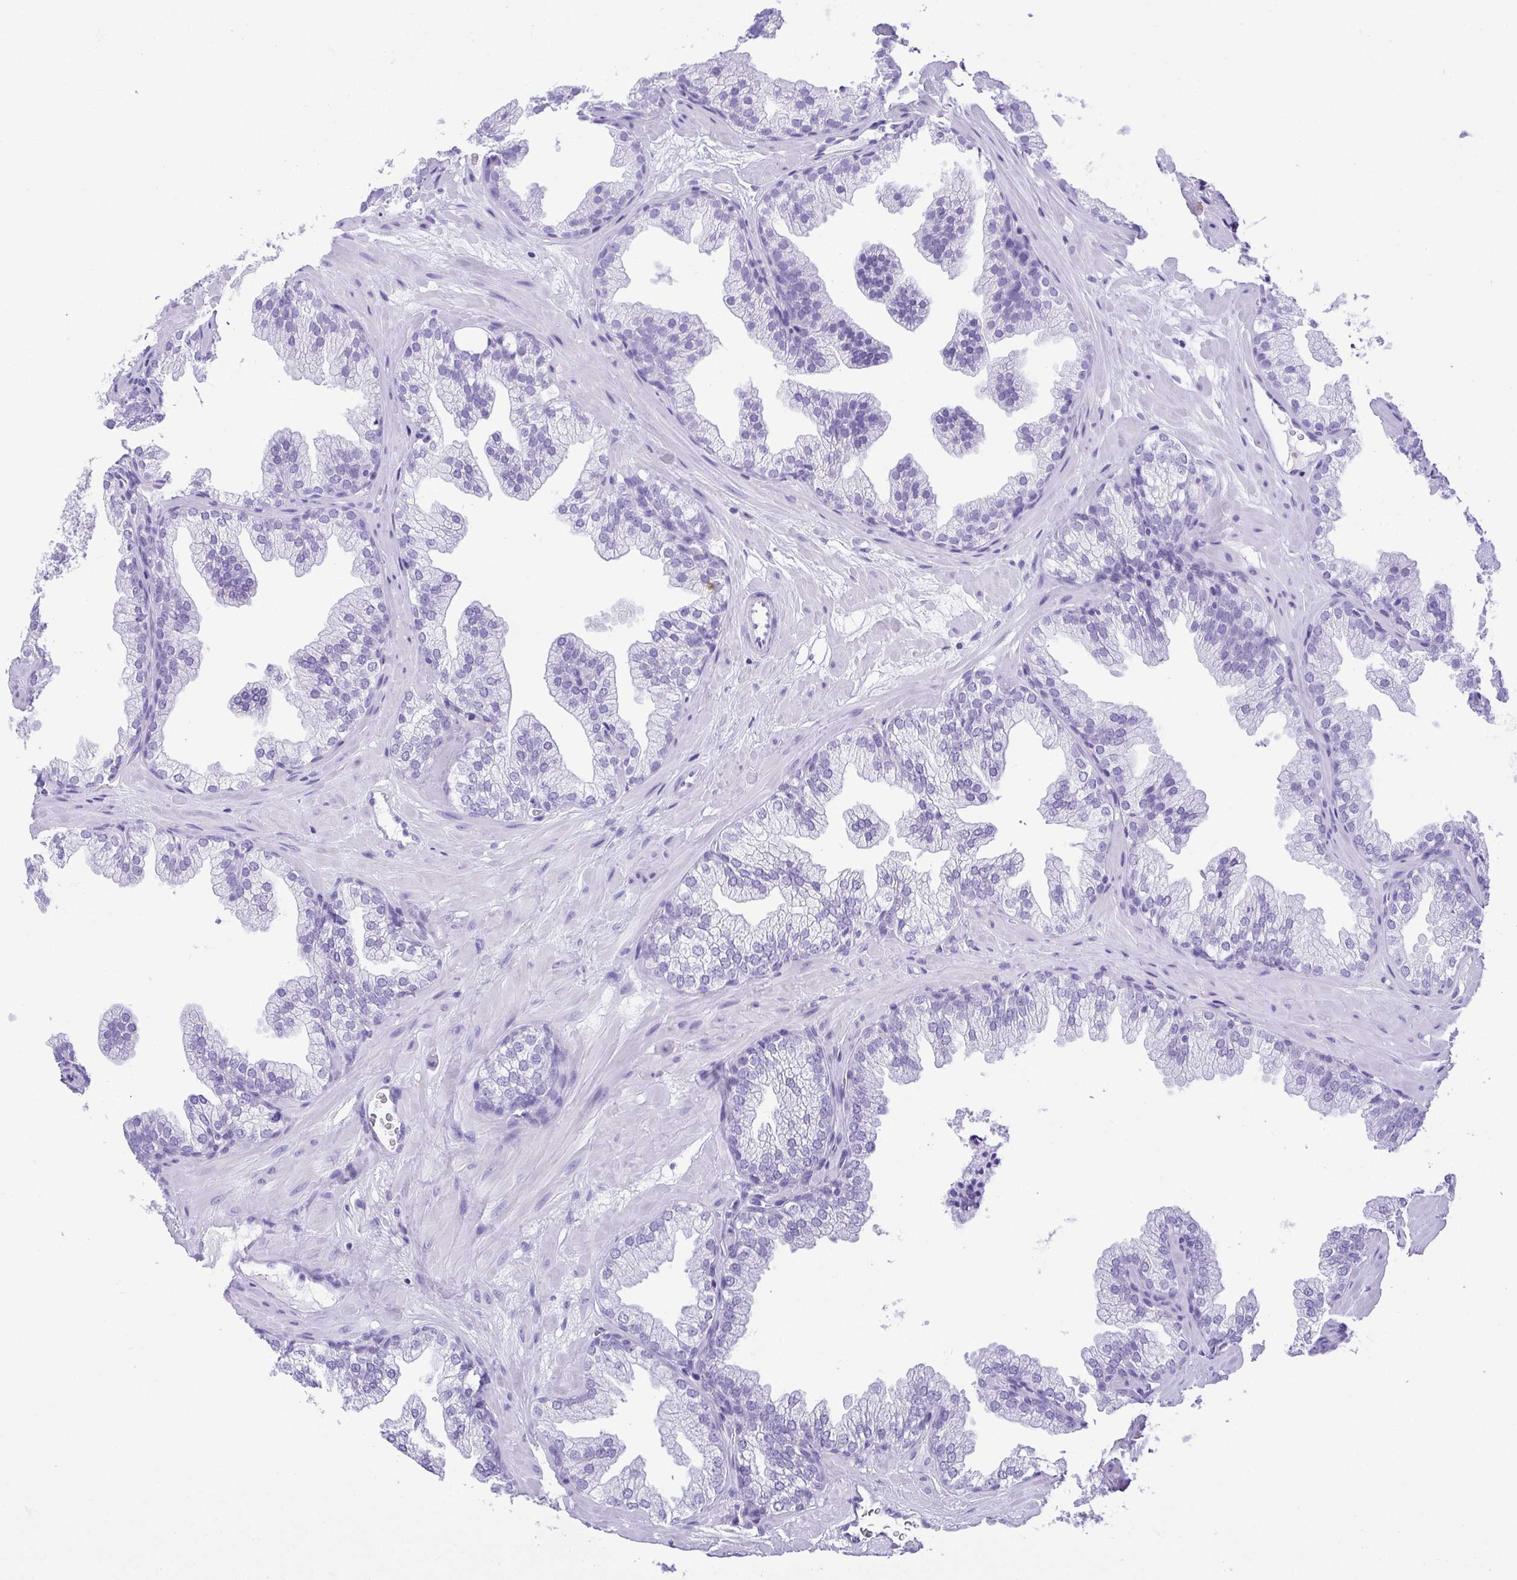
{"staining": {"intensity": "negative", "quantity": "none", "location": "none"}, "tissue": "prostate", "cell_type": "Glandular cells", "image_type": "normal", "snomed": [{"axis": "morphology", "description": "Normal tissue, NOS"}, {"axis": "topography", "description": "Prostate"}], "caption": "Immunohistochemical staining of normal prostate displays no significant expression in glandular cells. Brightfield microscopy of IHC stained with DAB (3,3'-diaminobenzidine) (brown) and hematoxylin (blue), captured at high magnification.", "gene": "CDSN", "patient": {"sex": "male", "age": 37}}